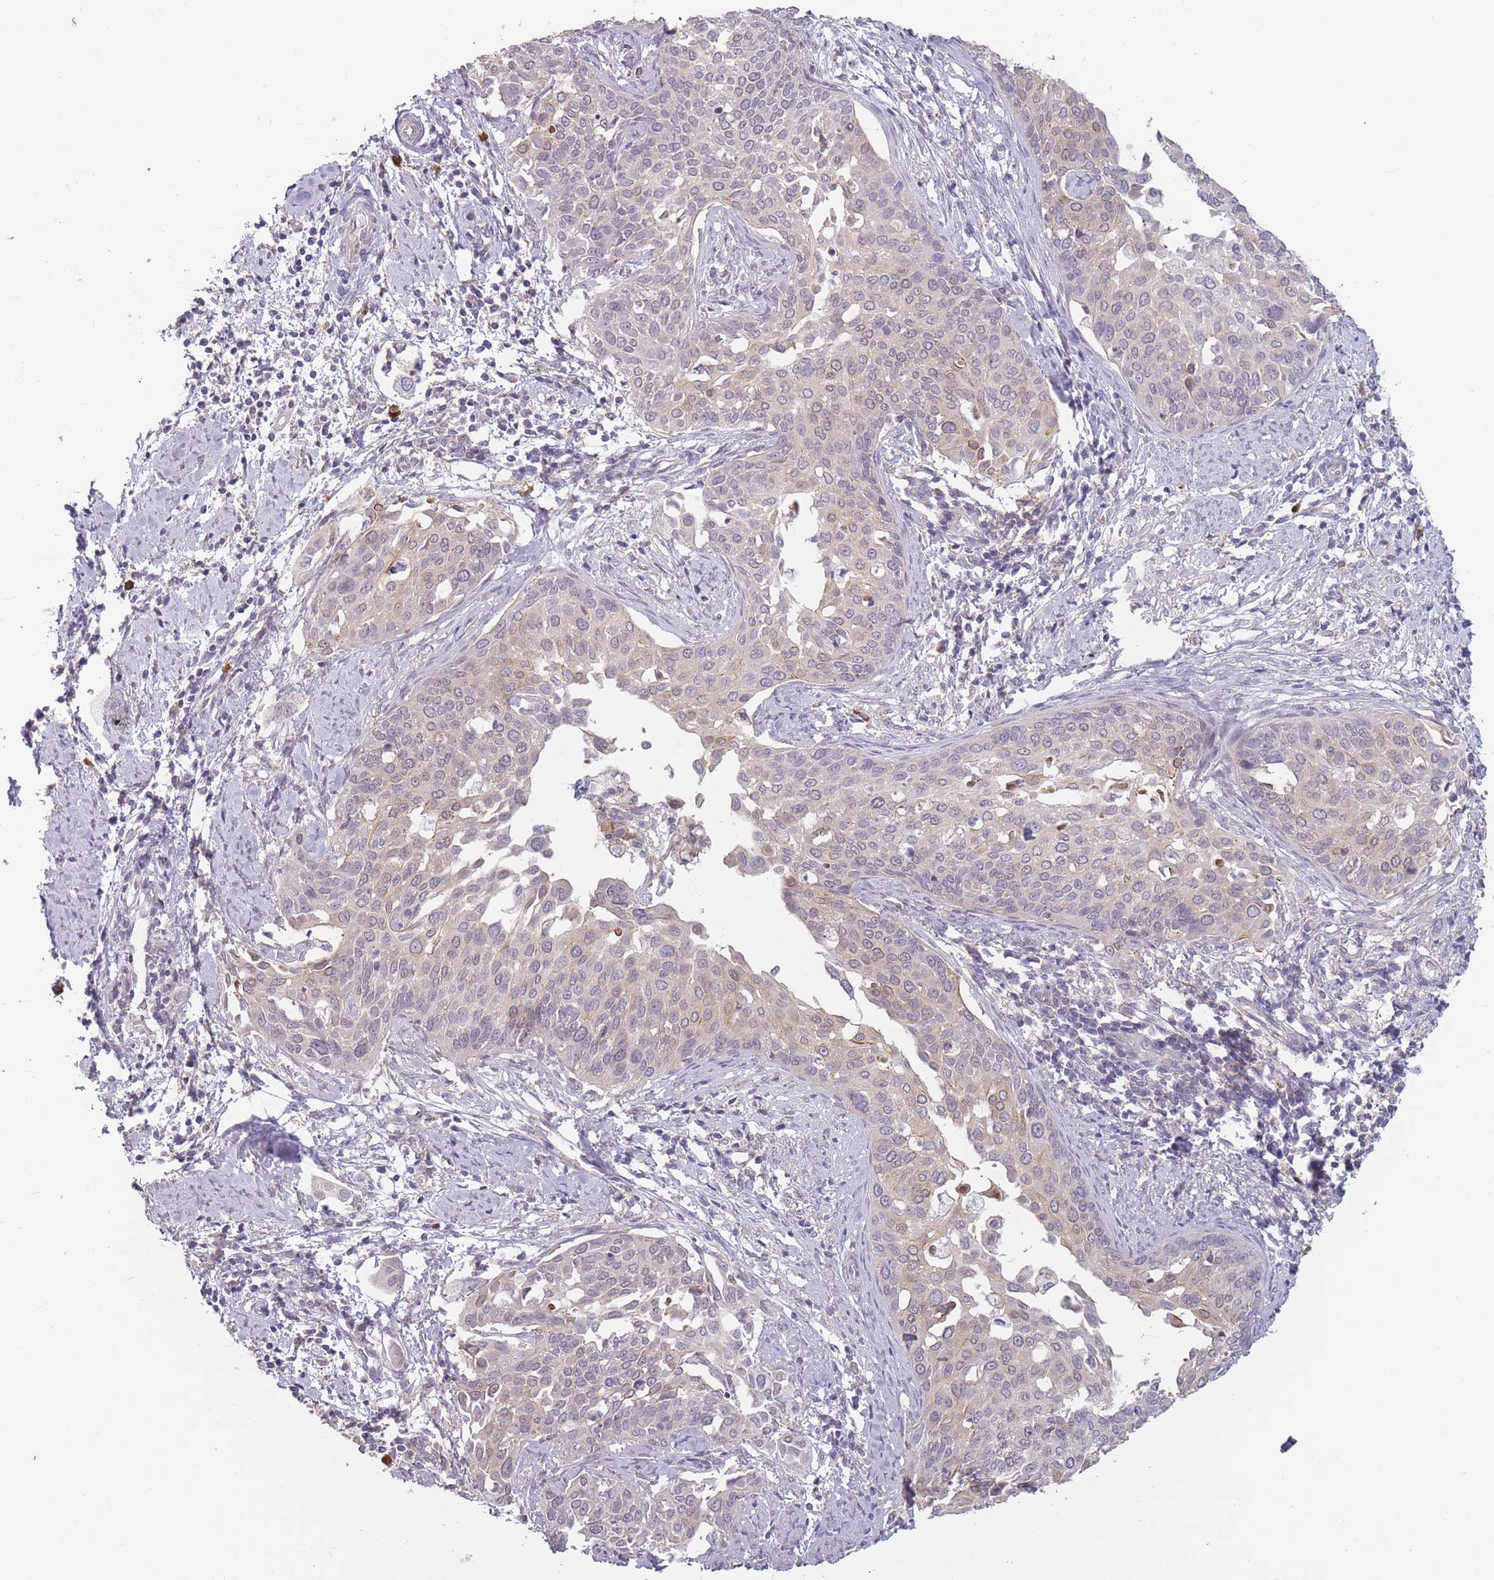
{"staining": {"intensity": "moderate", "quantity": "<25%", "location": "cytoplasmic/membranous"}, "tissue": "cervical cancer", "cell_type": "Tumor cells", "image_type": "cancer", "snomed": [{"axis": "morphology", "description": "Squamous cell carcinoma, NOS"}, {"axis": "topography", "description": "Cervix"}], "caption": "Immunohistochemistry (IHC) of human cervical cancer shows low levels of moderate cytoplasmic/membranous expression in approximately <25% of tumor cells. The staining was performed using DAB, with brown indicating positive protein expression. Nuclei are stained blue with hematoxylin.", "gene": "TET3", "patient": {"sex": "female", "age": 44}}